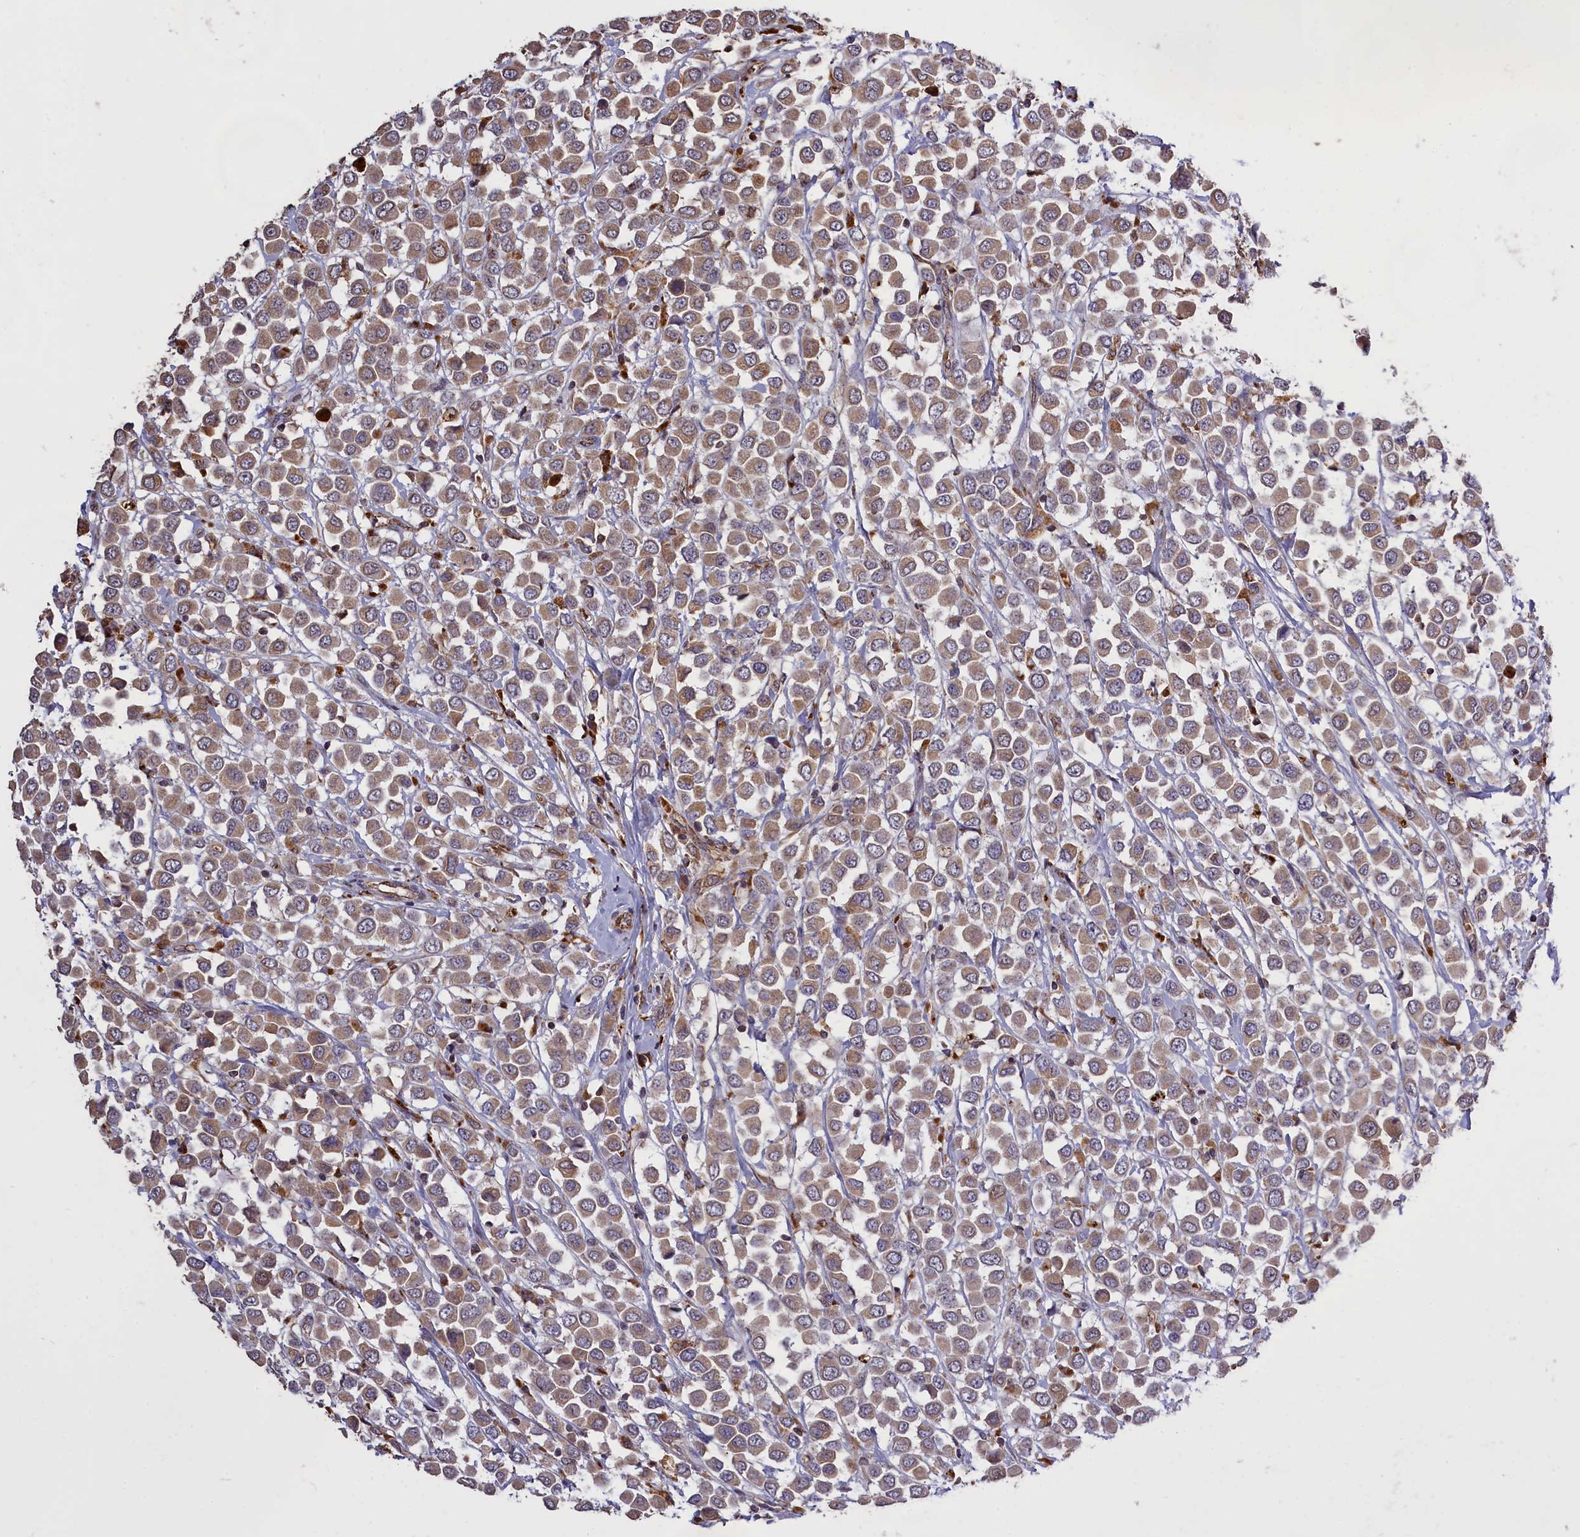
{"staining": {"intensity": "weak", "quantity": ">75%", "location": "cytoplasmic/membranous"}, "tissue": "breast cancer", "cell_type": "Tumor cells", "image_type": "cancer", "snomed": [{"axis": "morphology", "description": "Duct carcinoma"}, {"axis": "topography", "description": "Breast"}], "caption": "DAB immunohistochemical staining of human breast cancer (intraductal carcinoma) displays weak cytoplasmic/membranous protein expression in approximately >75% of tumor cells.", "gene": "CLRN2", "patient": {"sex": "female", "age": 61}}